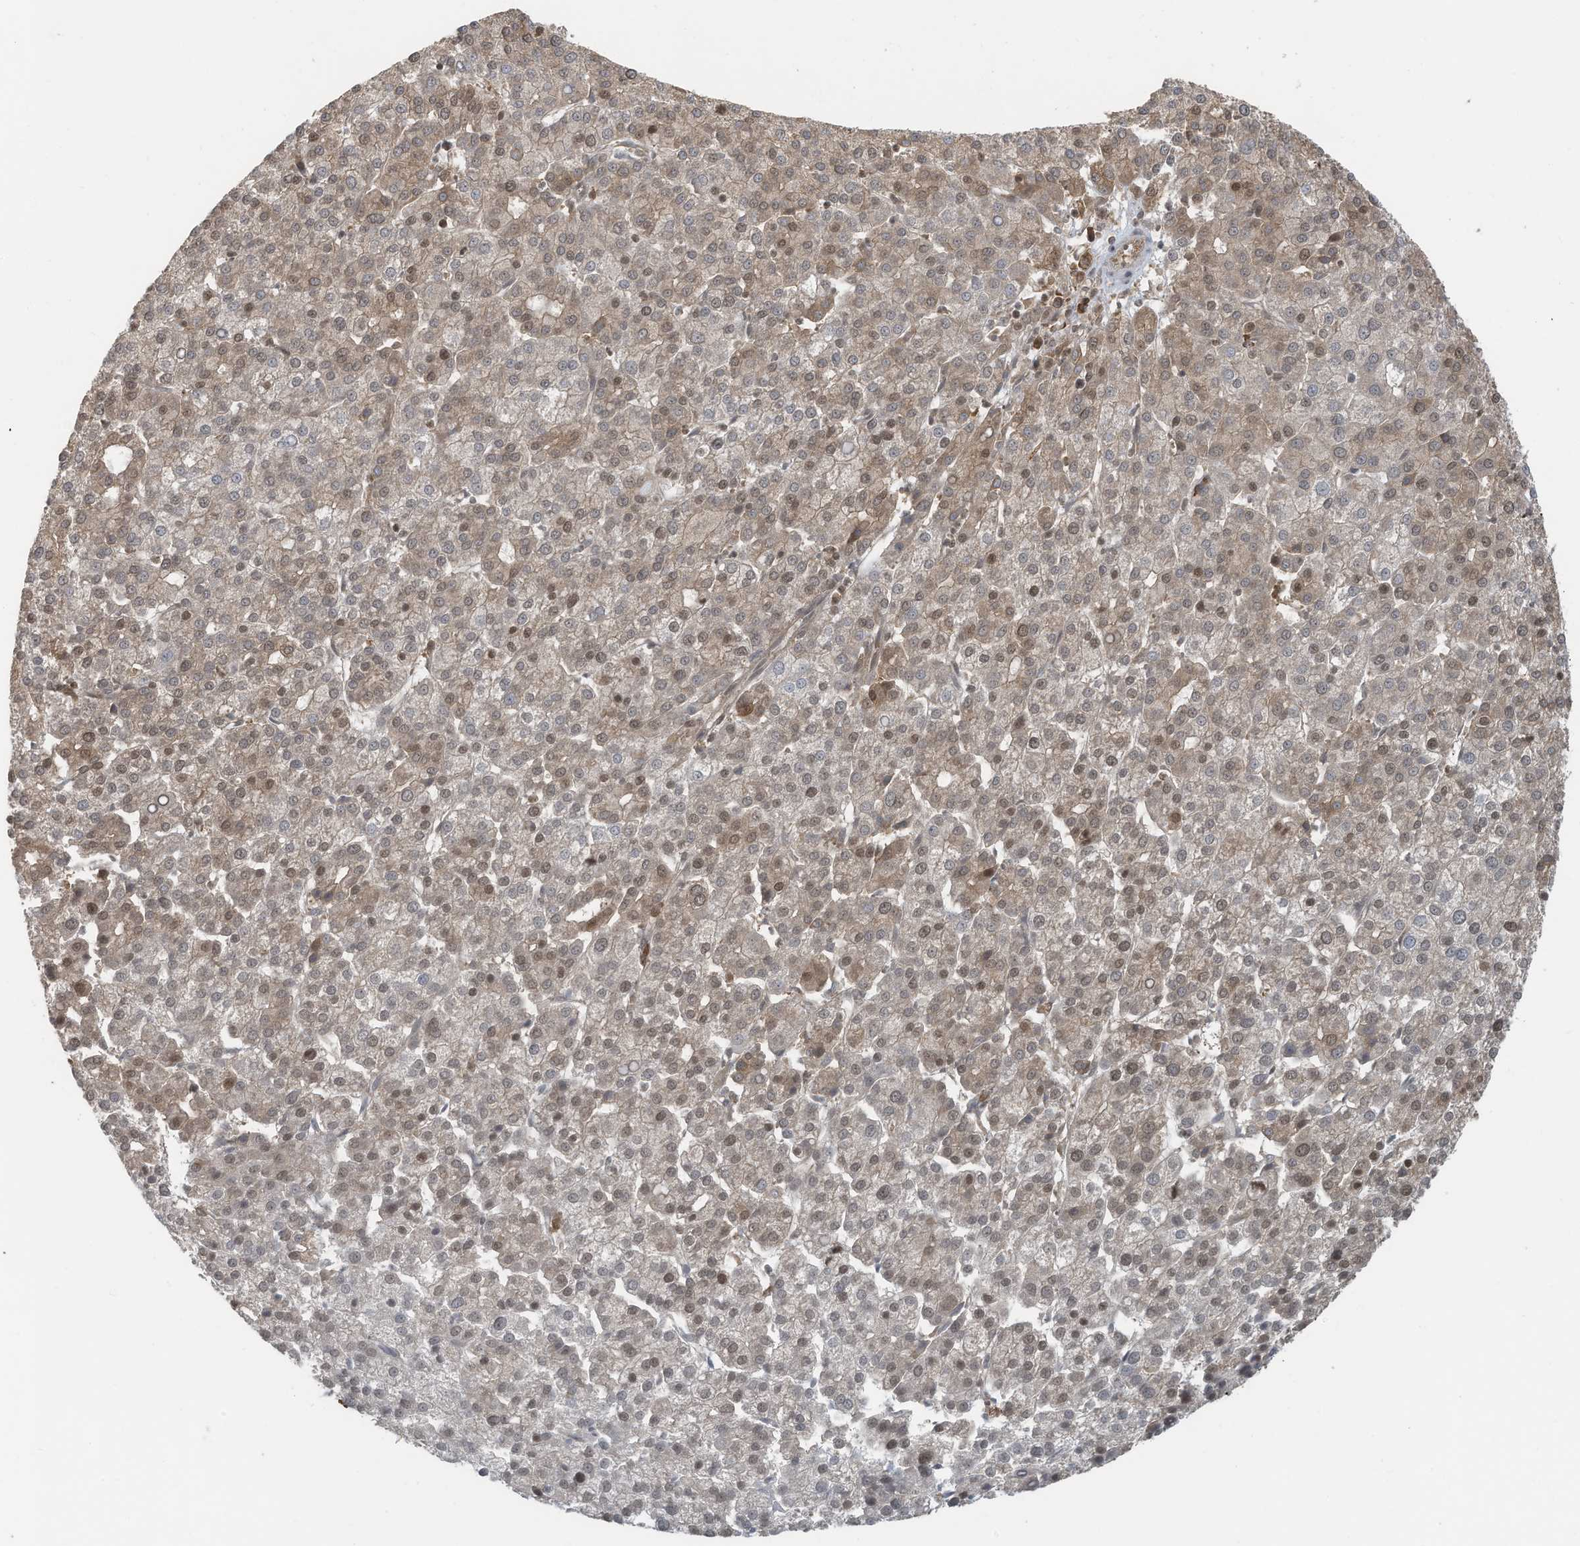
{"staining": {"intensity": "weak", "quantity": "<25%", "location": "cytoplasmic/membranous,nuclear"}, "tissue": "liver cancer", "cell_type": "Tumor cells", "image_type": "cancer", "snomed": [{"axis": "morphology", "description": "Carcinoma, Hepatocellular, NOS"}, {"axis": "topography", "description": "Liver"}], "caption": "There is no significant staining in tumor cells of liver cancer (hepatocellular carcinoma).", "gene": "OLA1", "patient": {"sex": "female", "age": 58}}